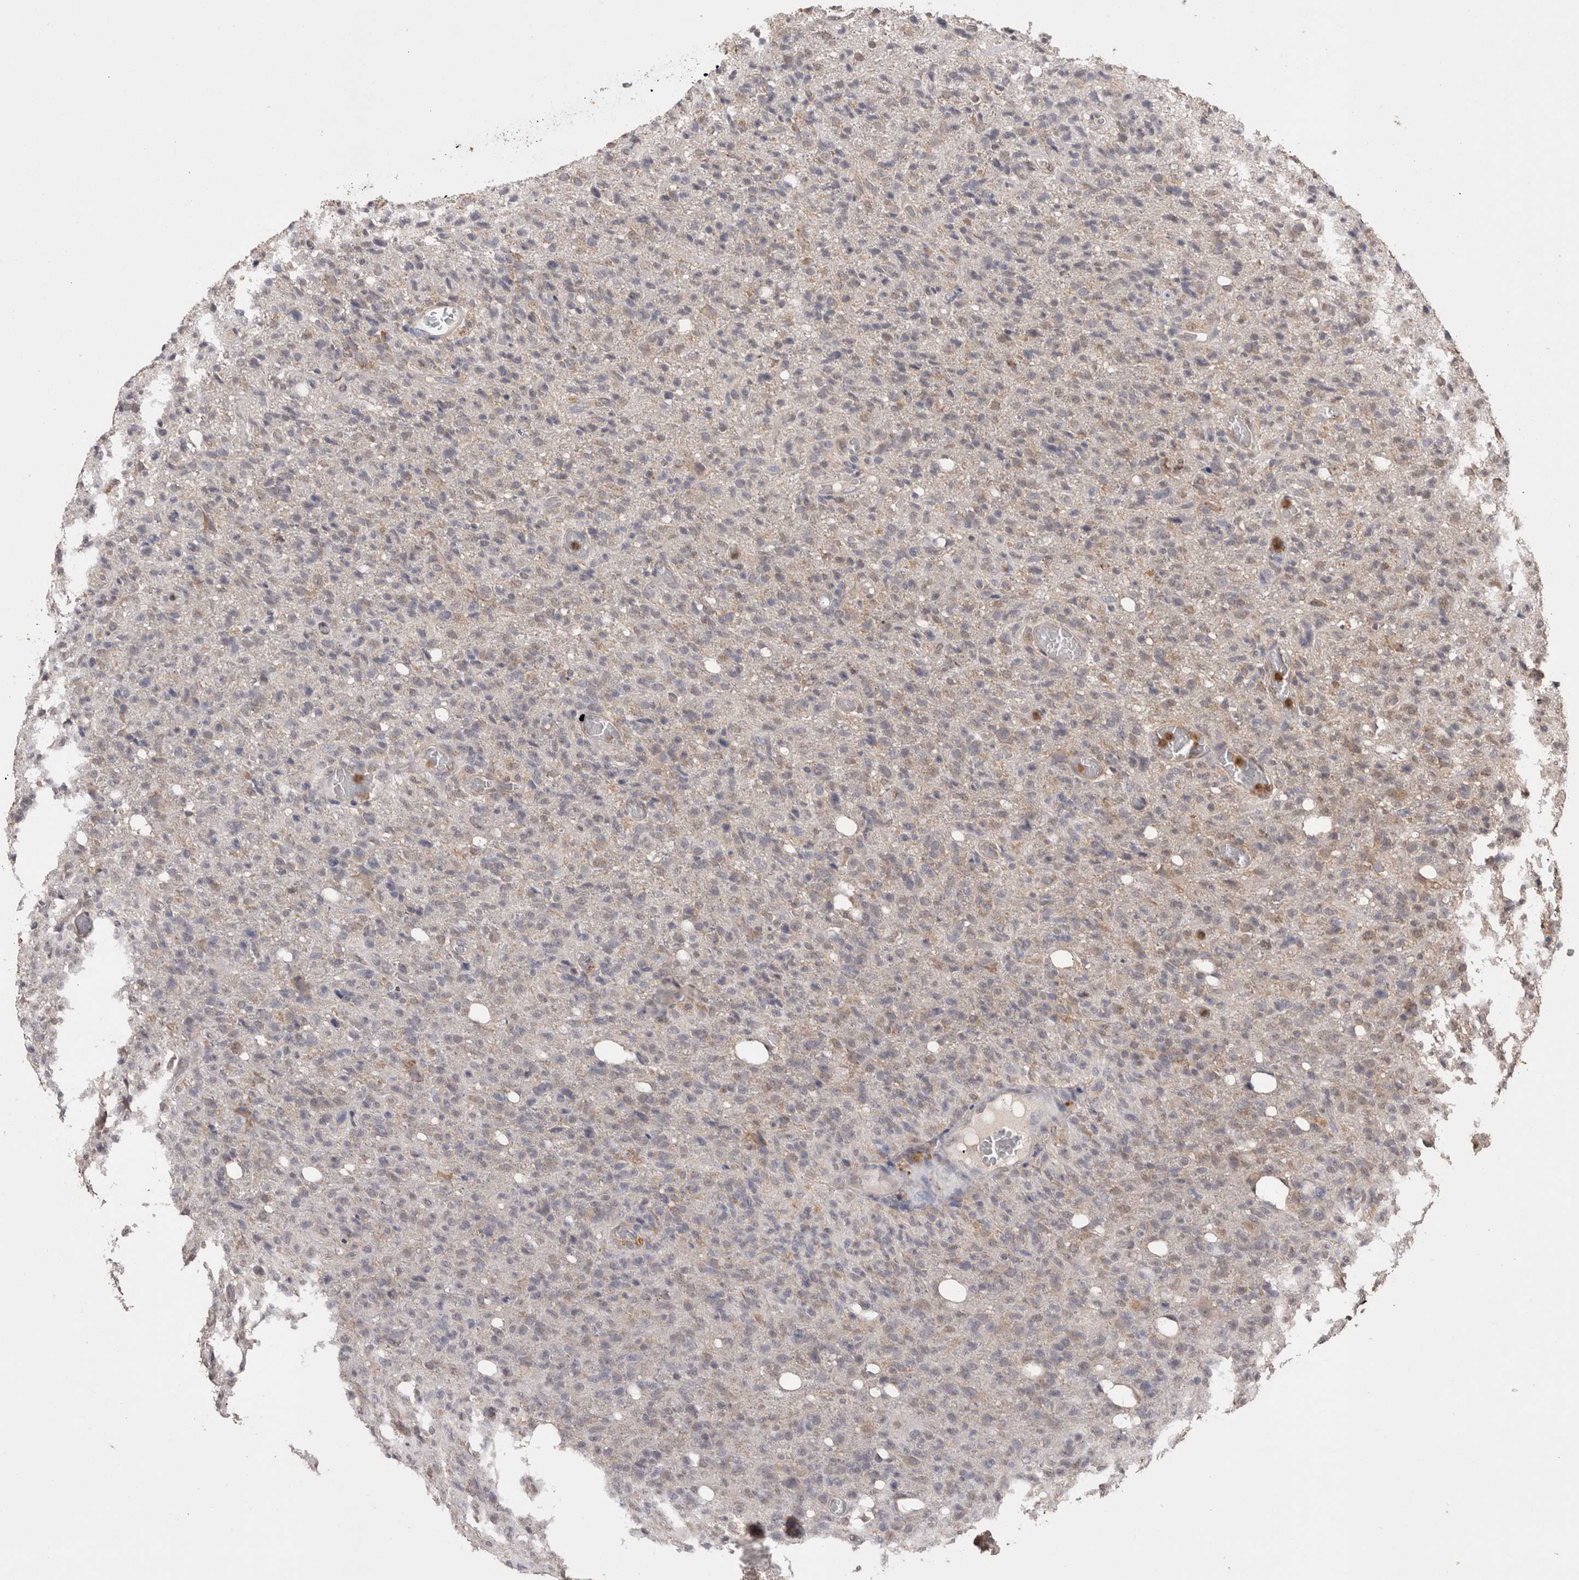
{"staining": {"intensity": "negative", "quantity": "none", "location": "none"}, "tissue": "glioma", "cell_type": "Tumor cells", "image_type": "cancer", "snomed": [{"axis": "morphology", "description": "Glioma, malignant, High grade"}, {"axis": "topography", "description": "Brain"}], "caption": "Tumor cells show no significant protein staining in malignant glioma (high-grade).", "gene": "GRK5", "patient": {"sex": "female", "age": 57}}